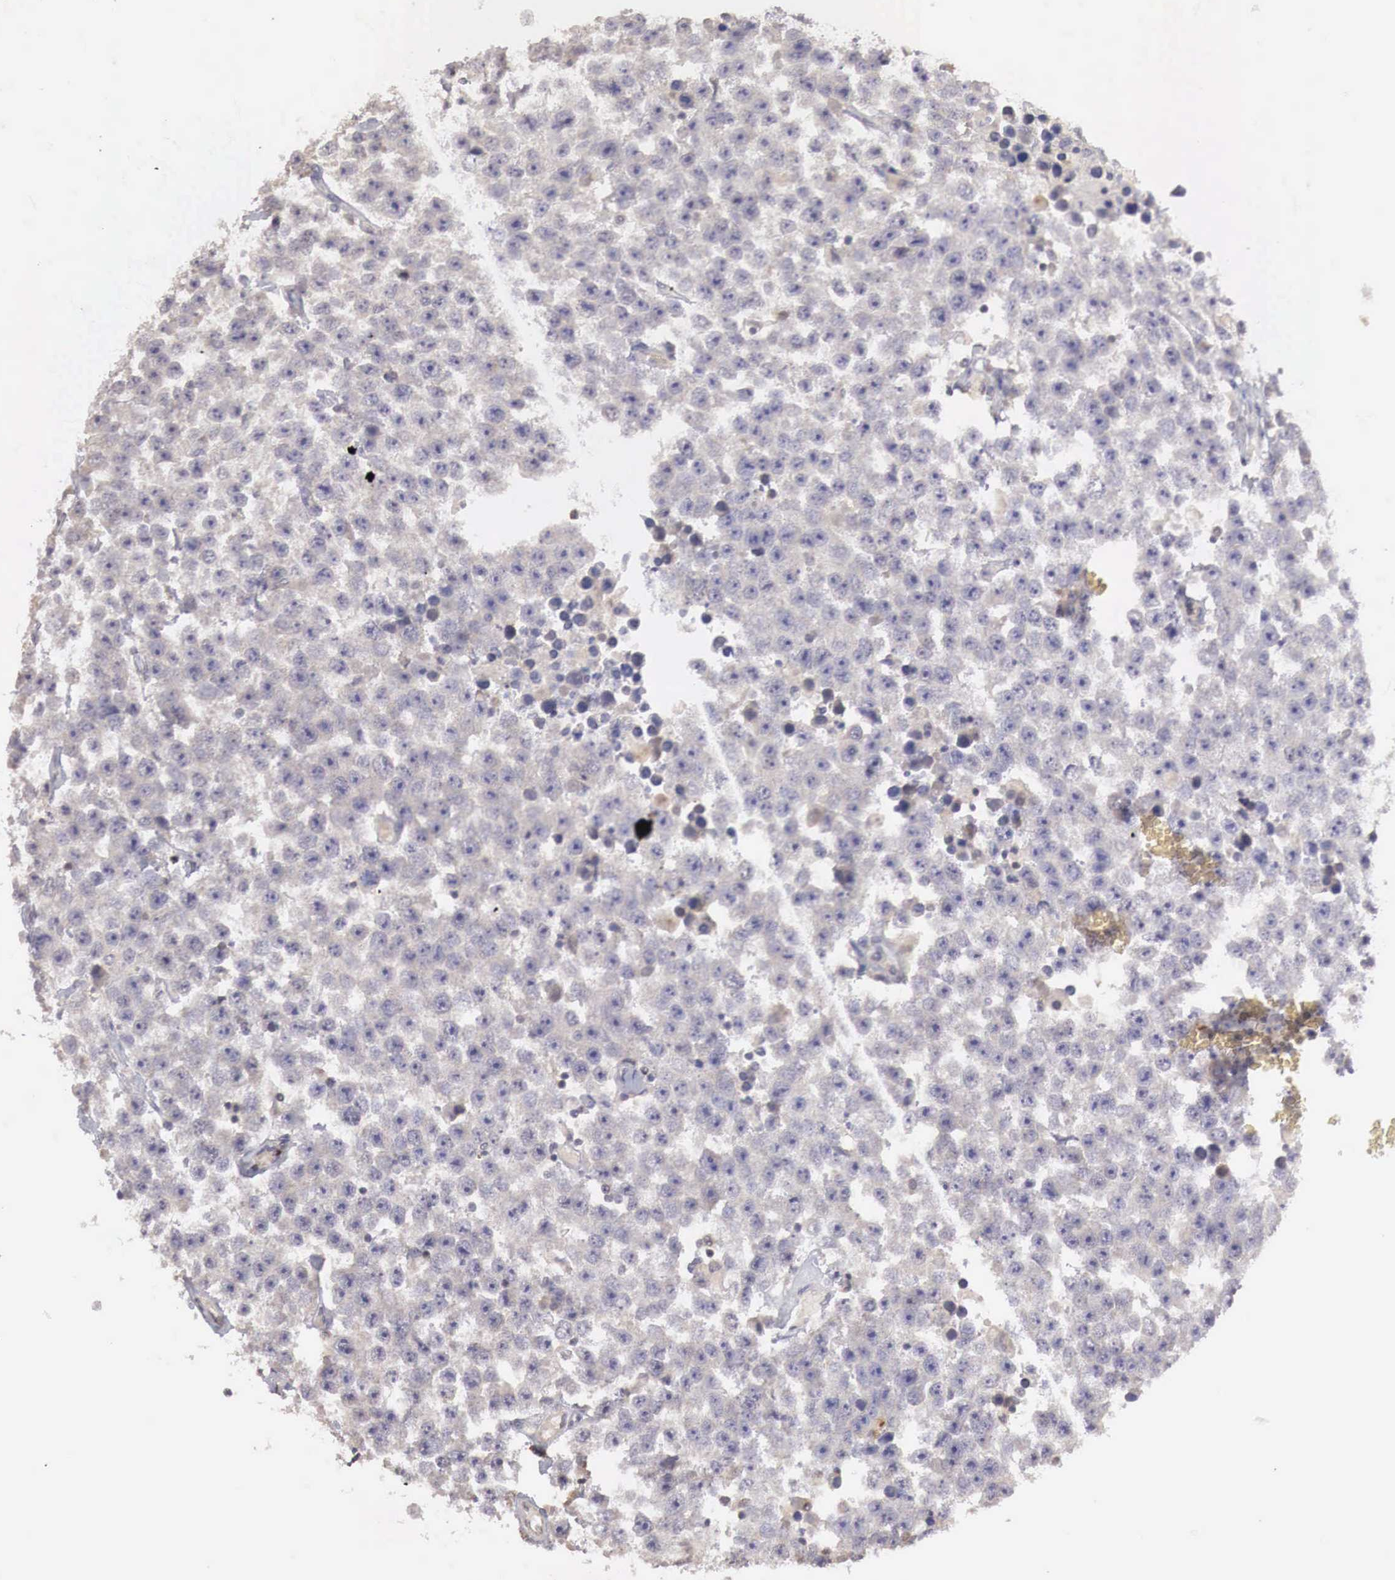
{"staining": {"intensity": "weak", "quantity": ">75%", "location": "cytoplasmic/membranous"}, "tissue": "testis cancer", "cell_type": "Tumor cells", "image_type": "cancer", "snomed": [{"axis": "morphology", "description": "Seminoma, NOS"}, {"axis": "topography", "description": "Testis"}], "caption": "Testis cancer (seminoma) stained for a protein reveals weak cytoplasmic/membranous positivity in tumor cells. (DAB IHC, brown staining for protein, blue staining for nuclei).", "gene": "TBC1D9", "patient": {"sex": "male", "age": 52}}